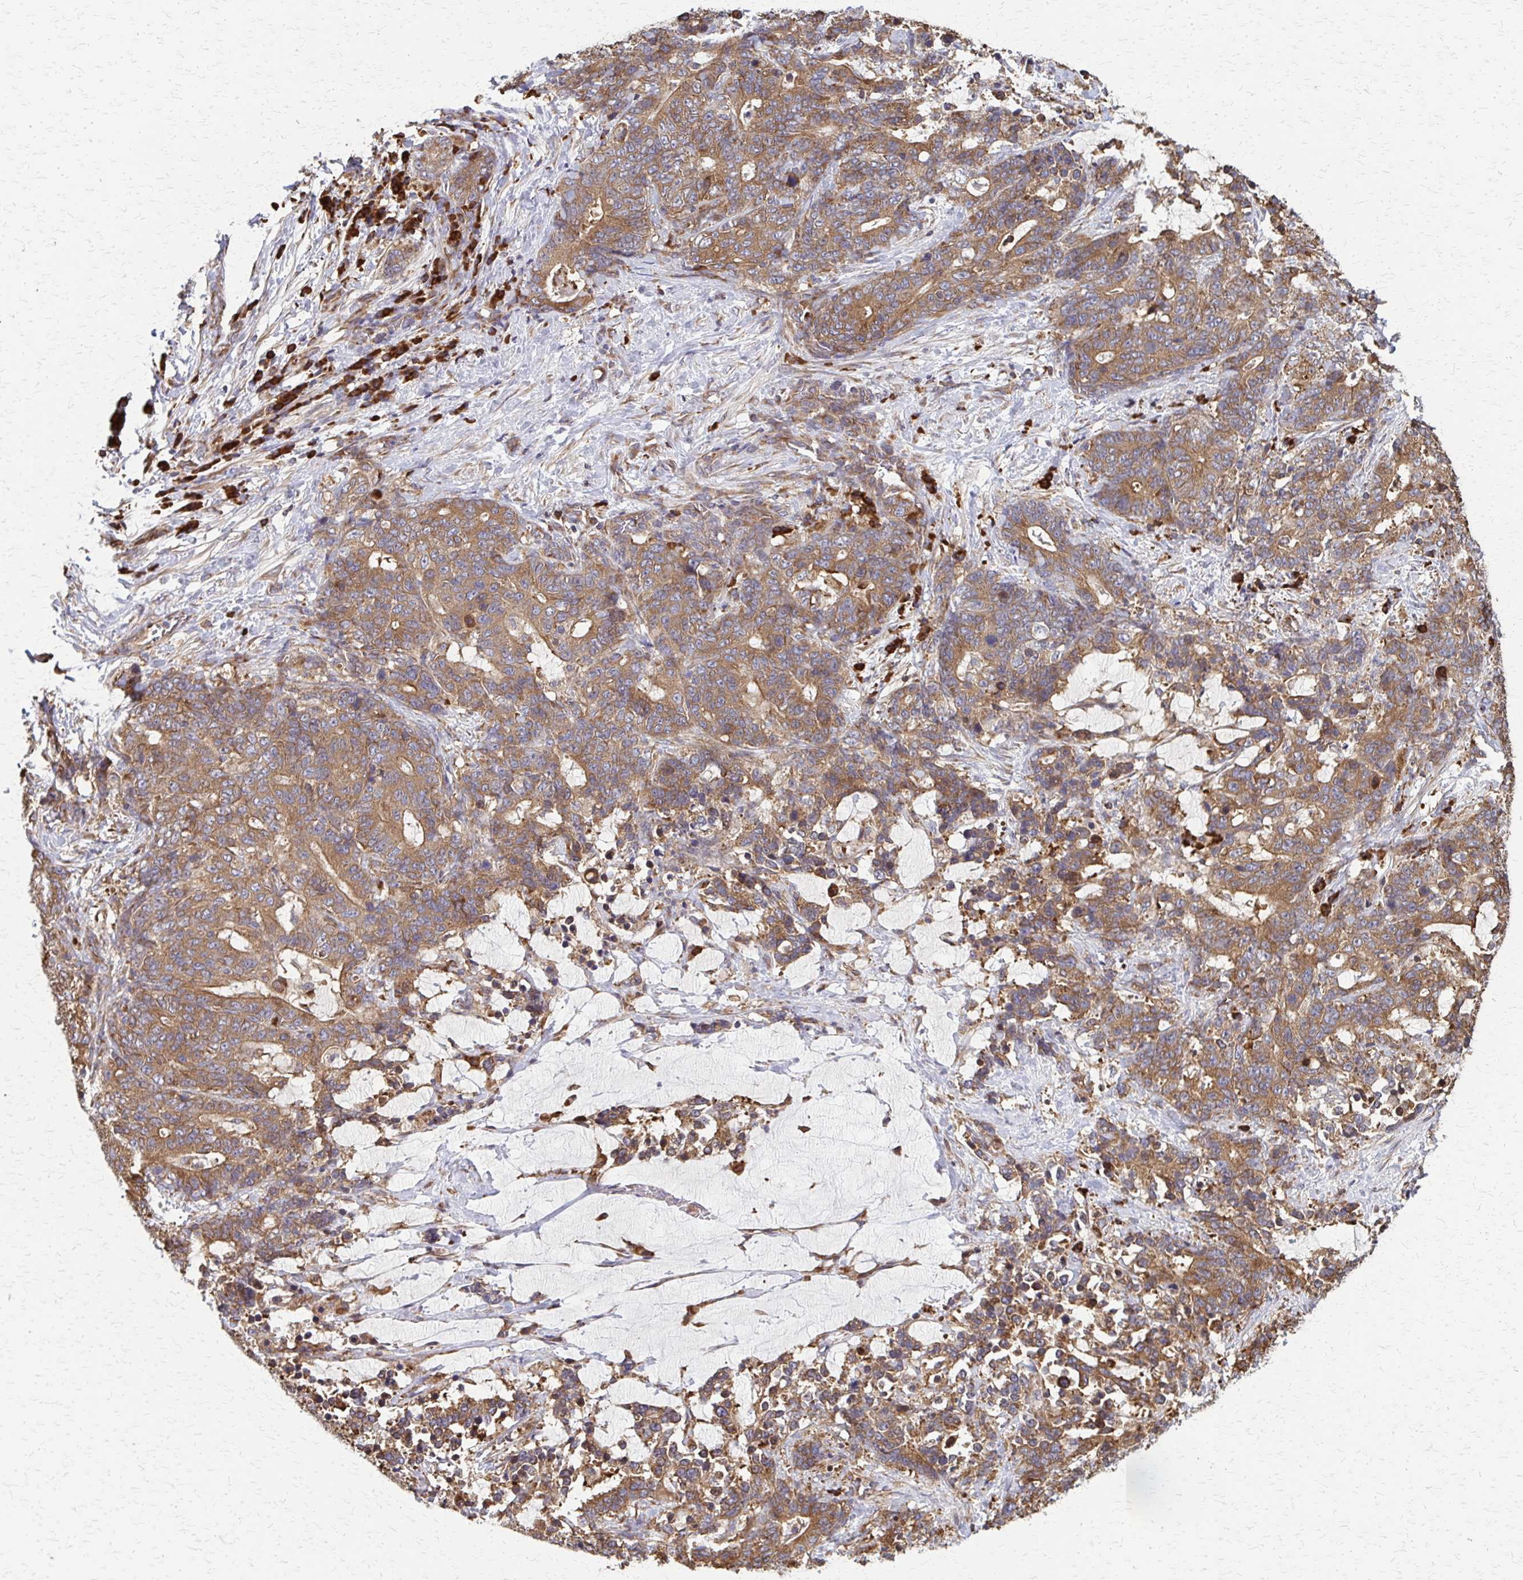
{"staining": {"intensity": "moderate", "quantity": ">75%", "location": "cytoplasmic/membranous"}, "tissue": "stomach cancer", "cell_type": "Tumor cells", "image_type": "cancer", "snomed": [{"axis": "morphology", "description": "Normal tissue, NOS"}, {"axis": "morphology", "description": "Adenocarcinoma, NOS"}, {"axis": "topography", "description": "Stomach"}], "caption": "Stomach cancer (adenocarcinoma) stained for a protein (brown) displays moderate cytoplasmic/membranous positive staining in approximately >75% of tumor cells.", "gene": "EEF2", "patient": {"sex": "female", "age": 64}}